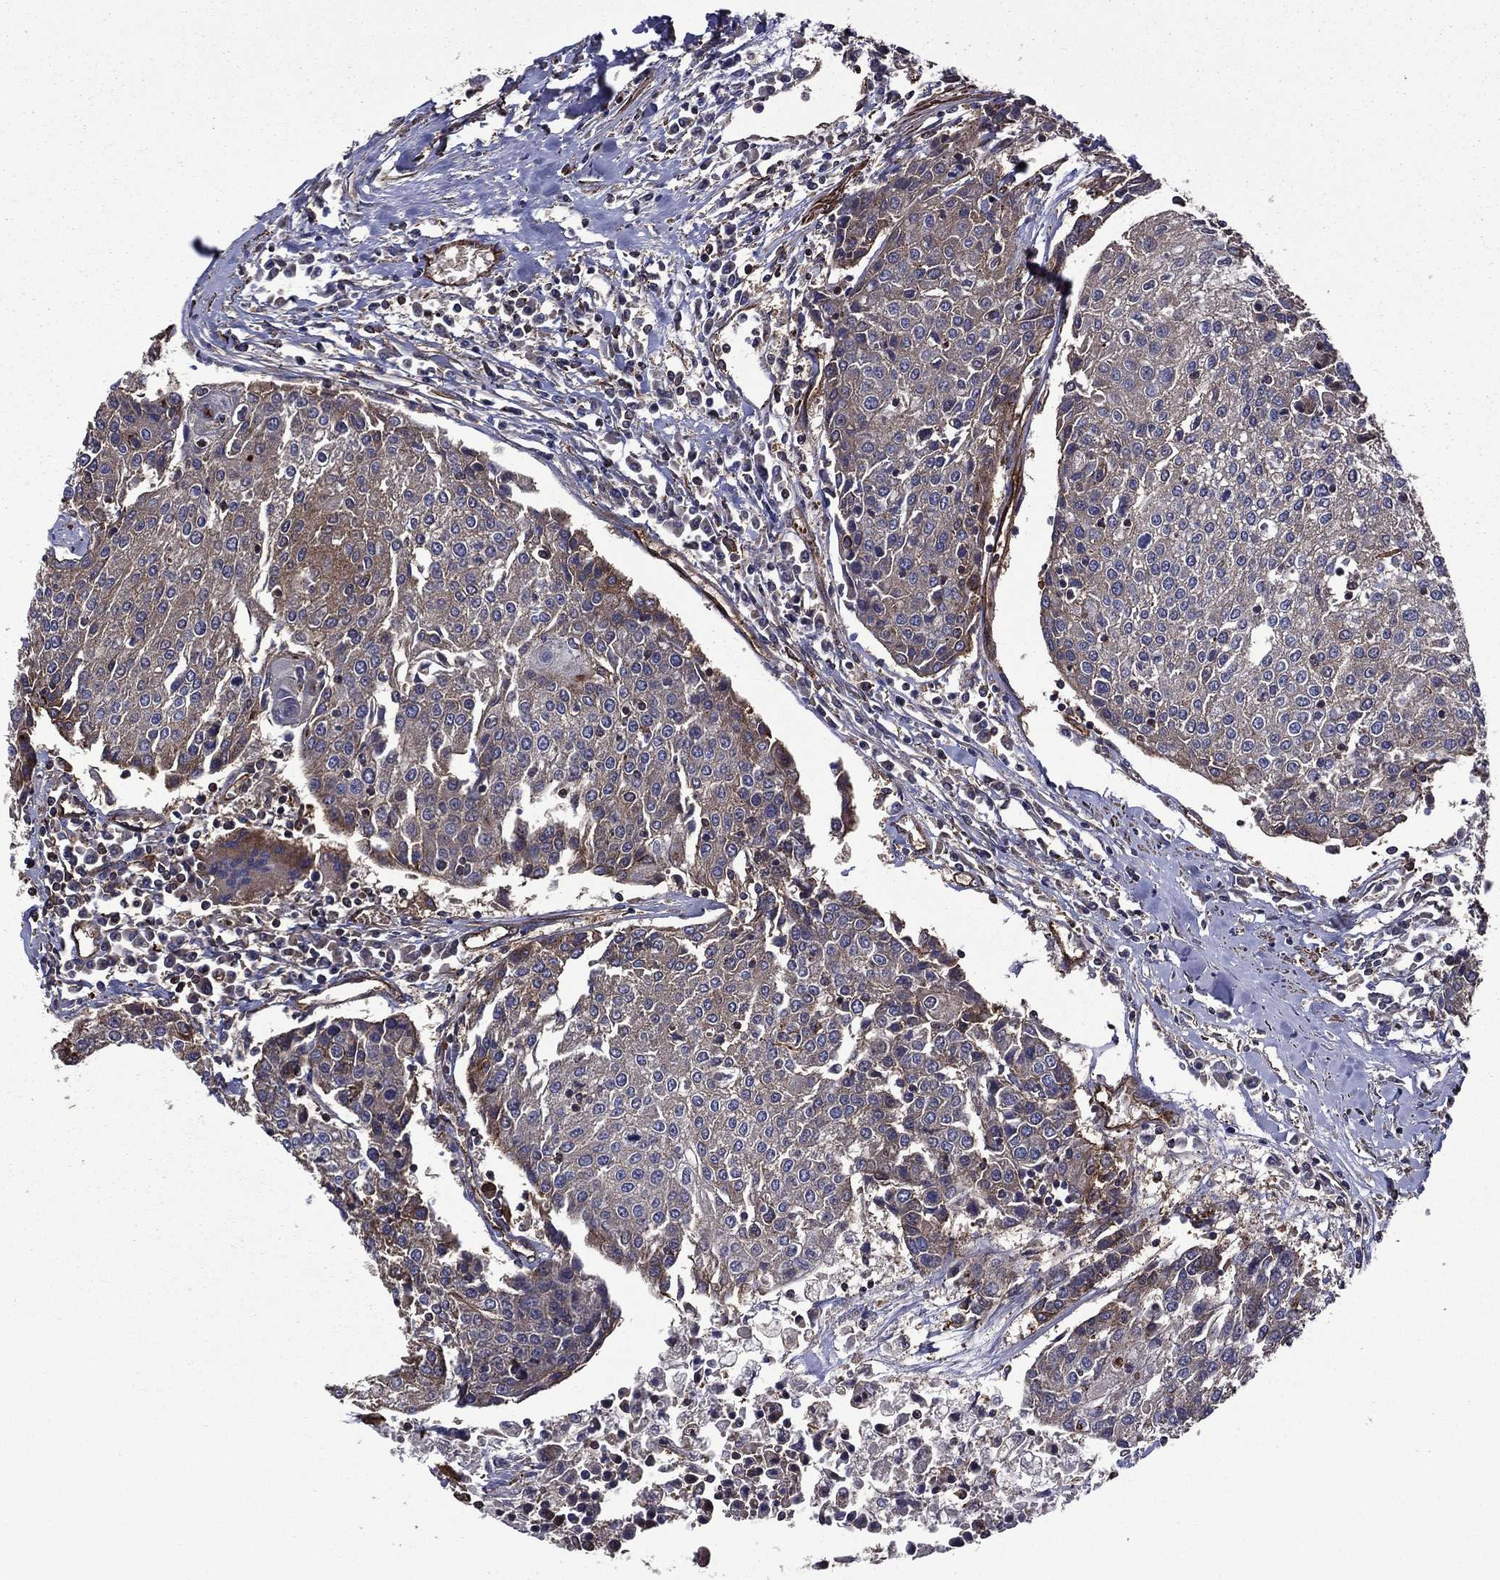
{"staining": {"intensity": "weak", "quantity": "<25%", "location": "cytoplasmic/membranous"}, "tissue": "urothelial cancer", "cell_type": "Tumor cells", "image_type": "cancer", "snomed": [{"axis": "morphology", "description": "Urothelial carcinoma, High grade"}, {"axis": "topography", "description": "Urinary bladder"}], "caption": "IHC histopathology image of neoplastic tissue: urothelial cancer stained with DAB (3,3'-diaminobenzidine) reveals no significant protein staining in tumor cells.", "gene": "PLPP3", "patient": {"sex": "female", "age": 85}}